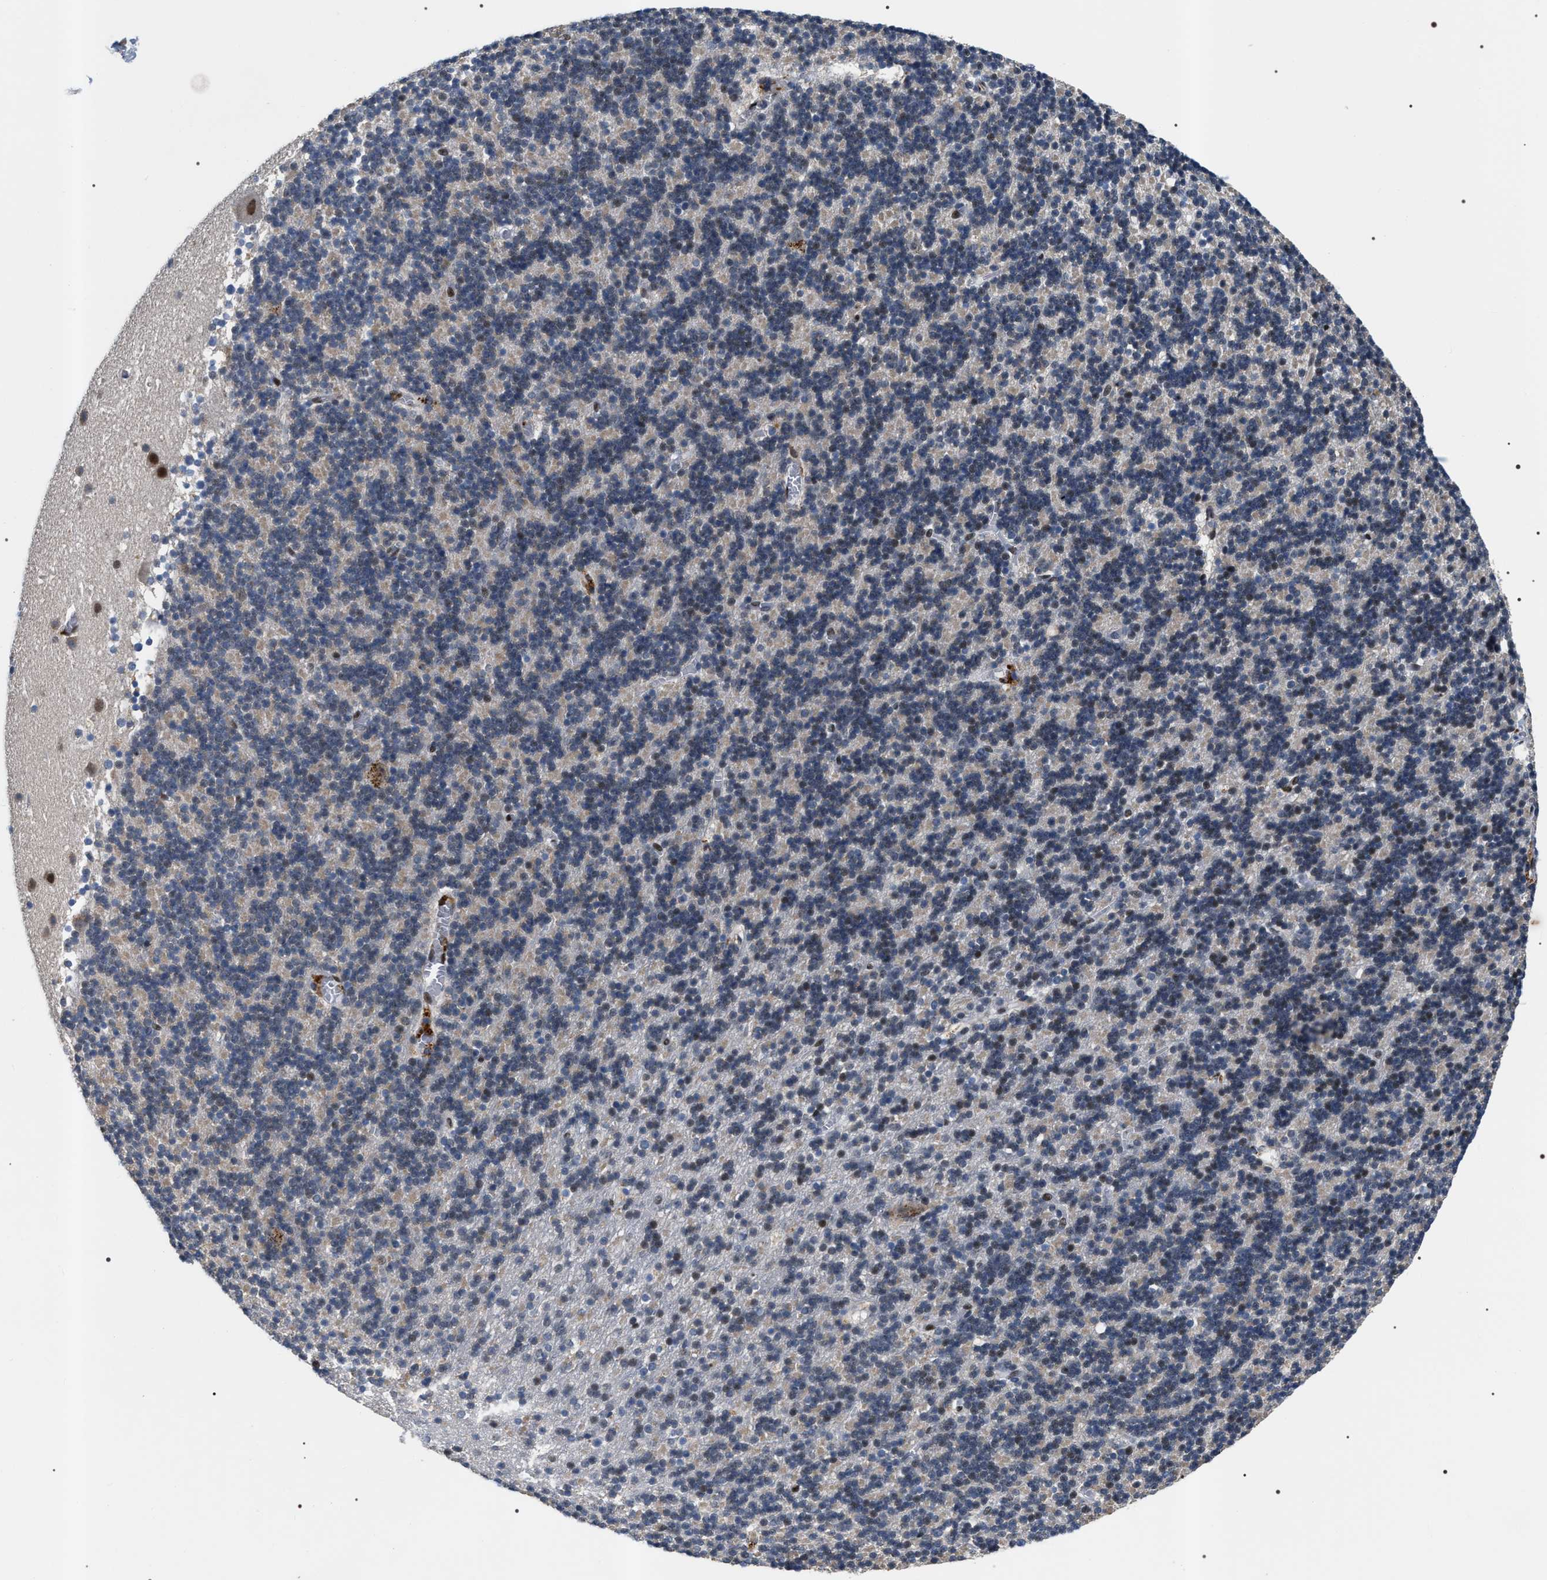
{"staining": {"intensity": "moderate", "quantity": "<25%", "location": "nuclear"}, "tissue": "cerebellum", "cell_type": "Cells in granular layer", "image_type": "normal", "snomed": [{"axis": "morphology", "description": "Normal tissue, NOS"}, {"axis": "topography", "description": "Cerebellum"}], "caption": "This is a histology image of immunohistochemistry staining of normal cerebellum, which shows moderate expression in the nuclear of cells in granular layer.", "gene": "C7orf25", "patient": {"sex": "male", "age": 45}}